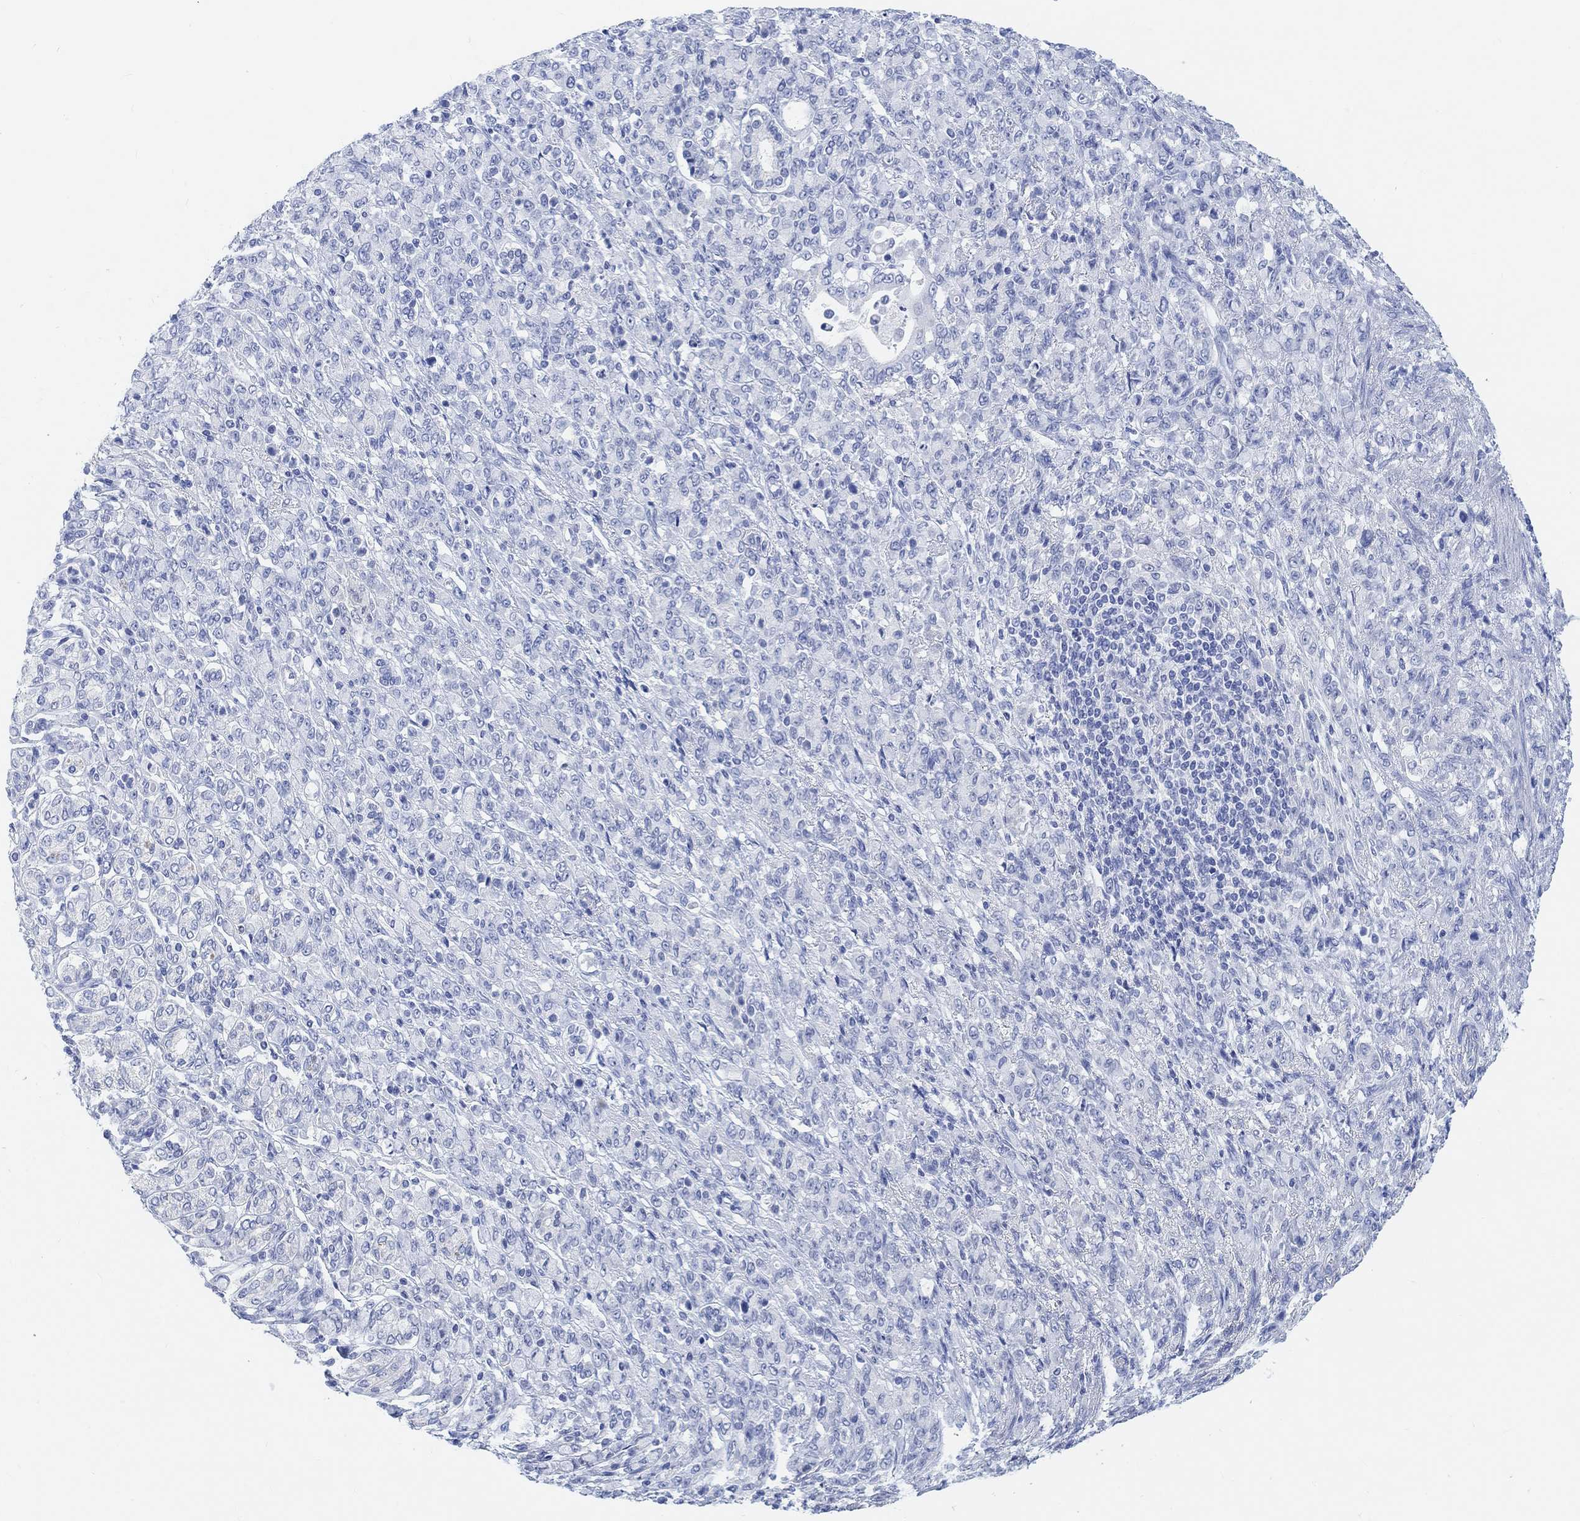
{"staining": {"intensity": "negative", "quantity": "none", "location": "none"}, "tissue": "stomach cancer", "cell_type": "Tumor cells", "image_type": "cancer", "snomed": [{"axis": "morphology", "description": "Normal tissue, NOS"}, {"axis": "morphology", "description": "Adenocarcinoma, NOS"}, {"axis": "topography", "description": "Stomach"}], "caption": "Tumor cells are negative for brown protein staining in stomach cancer (adenocarcinoma).", "gene": "ENO4", "patient": {"sex": "female", "age": 79}}